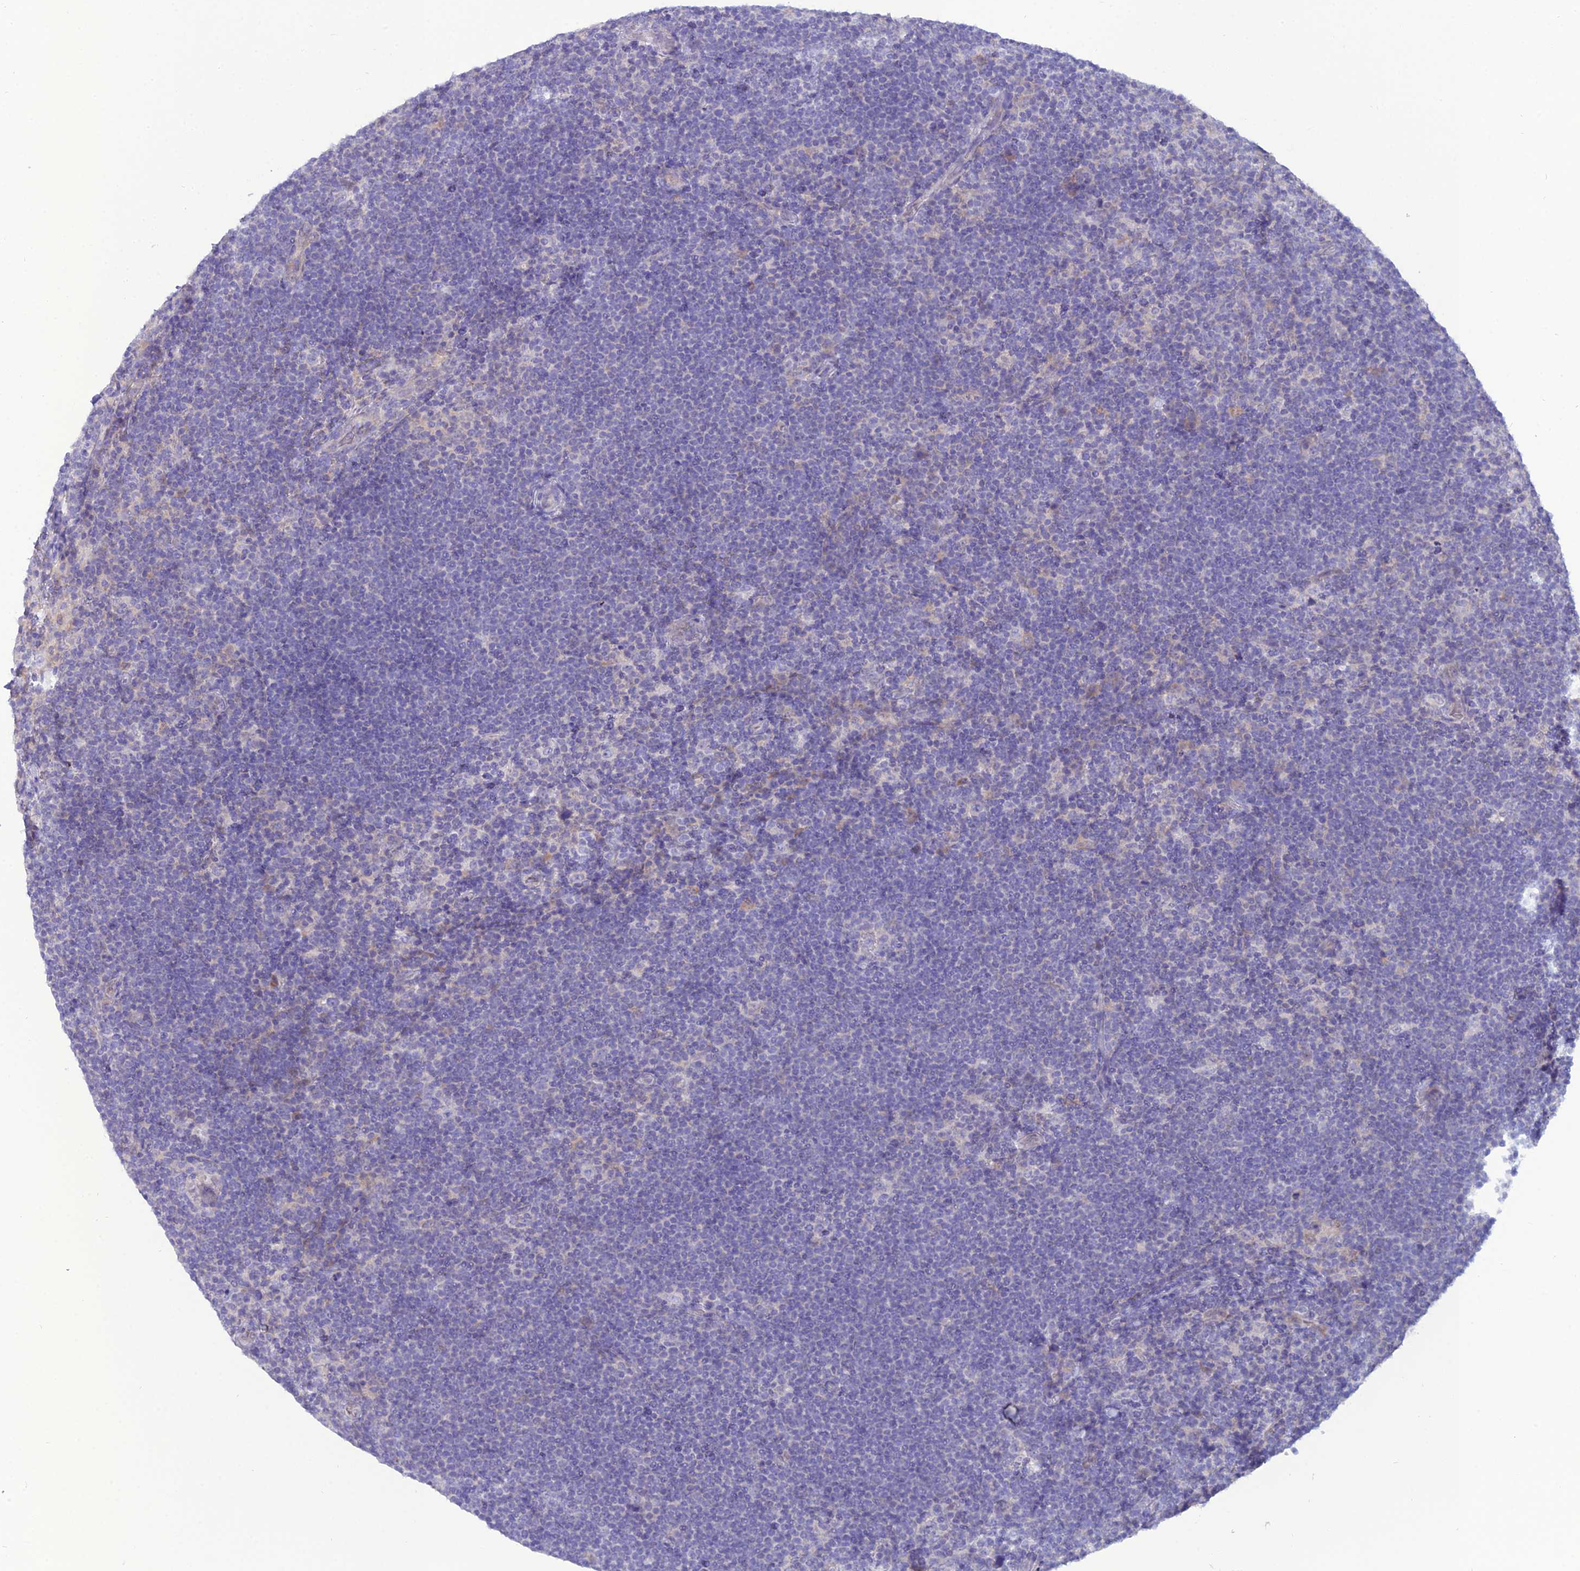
{"staining": {"intensity": "negative", "quantity": "none", "location": "none"}, "tissue": "lymphoma", "cell_type": "Tumor cells", "image_type": "cancer", "snomed": [{"axis": "morphology", "description": "Hodgkin's disease, NOS"}, {"axis": "topography", "description": "Lymph node"}], "caption": "Lymphoma was stained to show a protein in brown. There is no significant staining in tumor cells. (DAB IHC, high magnification).", "gene": "GNPNAT1", "patient": {"sex": "female", "age": 57}}